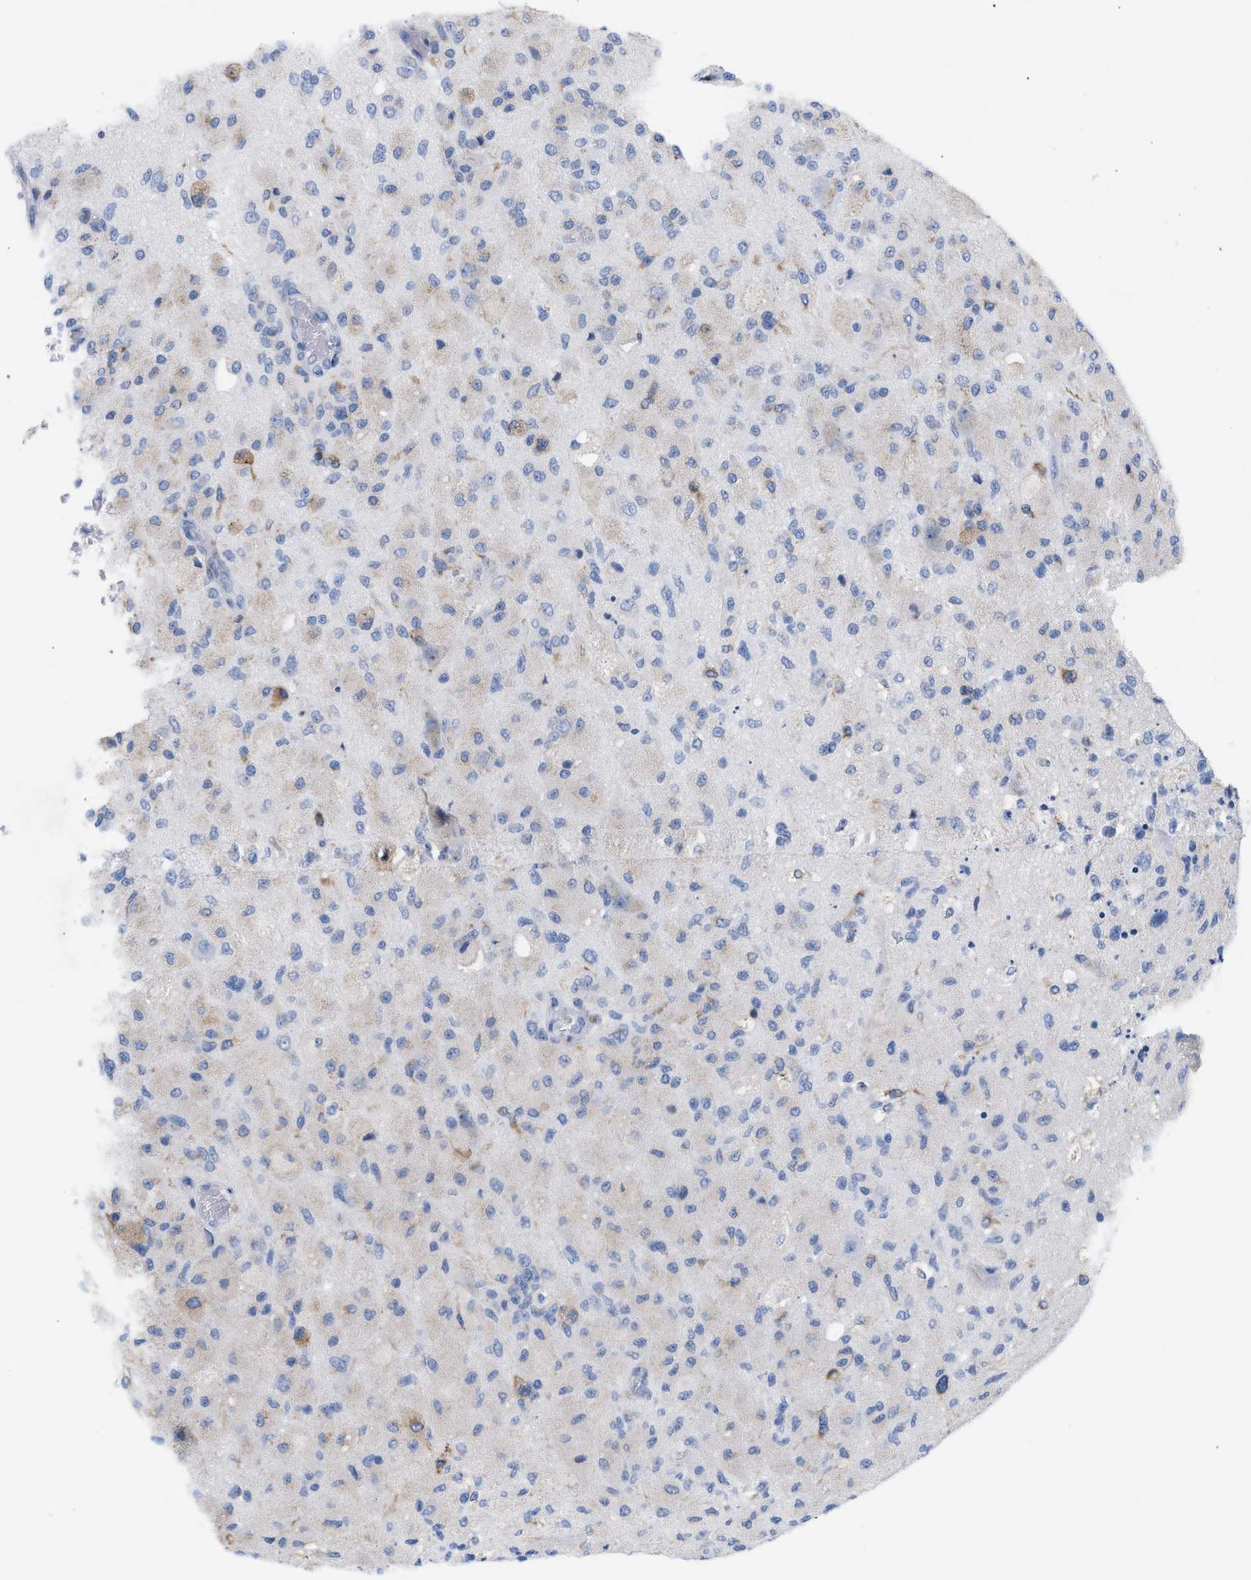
{"staining": {"intensity": "weak", "quantity": "<25%", "location": "cytoplasmic/membranous"}, "tissue": "glioma", "cell_type": "Tumor cells", "image_type": "cancer", "snomed": [{"axis": "morphology", "description": "Normal tissue, NOS"}, {"axis": "morphology", "description": "Glioma, malignant, High grade"}, {"axis": "topography", "description": "Cerebral cortex"}], "caption": "This is a histopathology image of immunohistochemistry staining of high-grade glioma (malignant), which shows no expression in tumor cells.", "gene": "TACC3", "patient": {"sex": "male", "age": 77}}